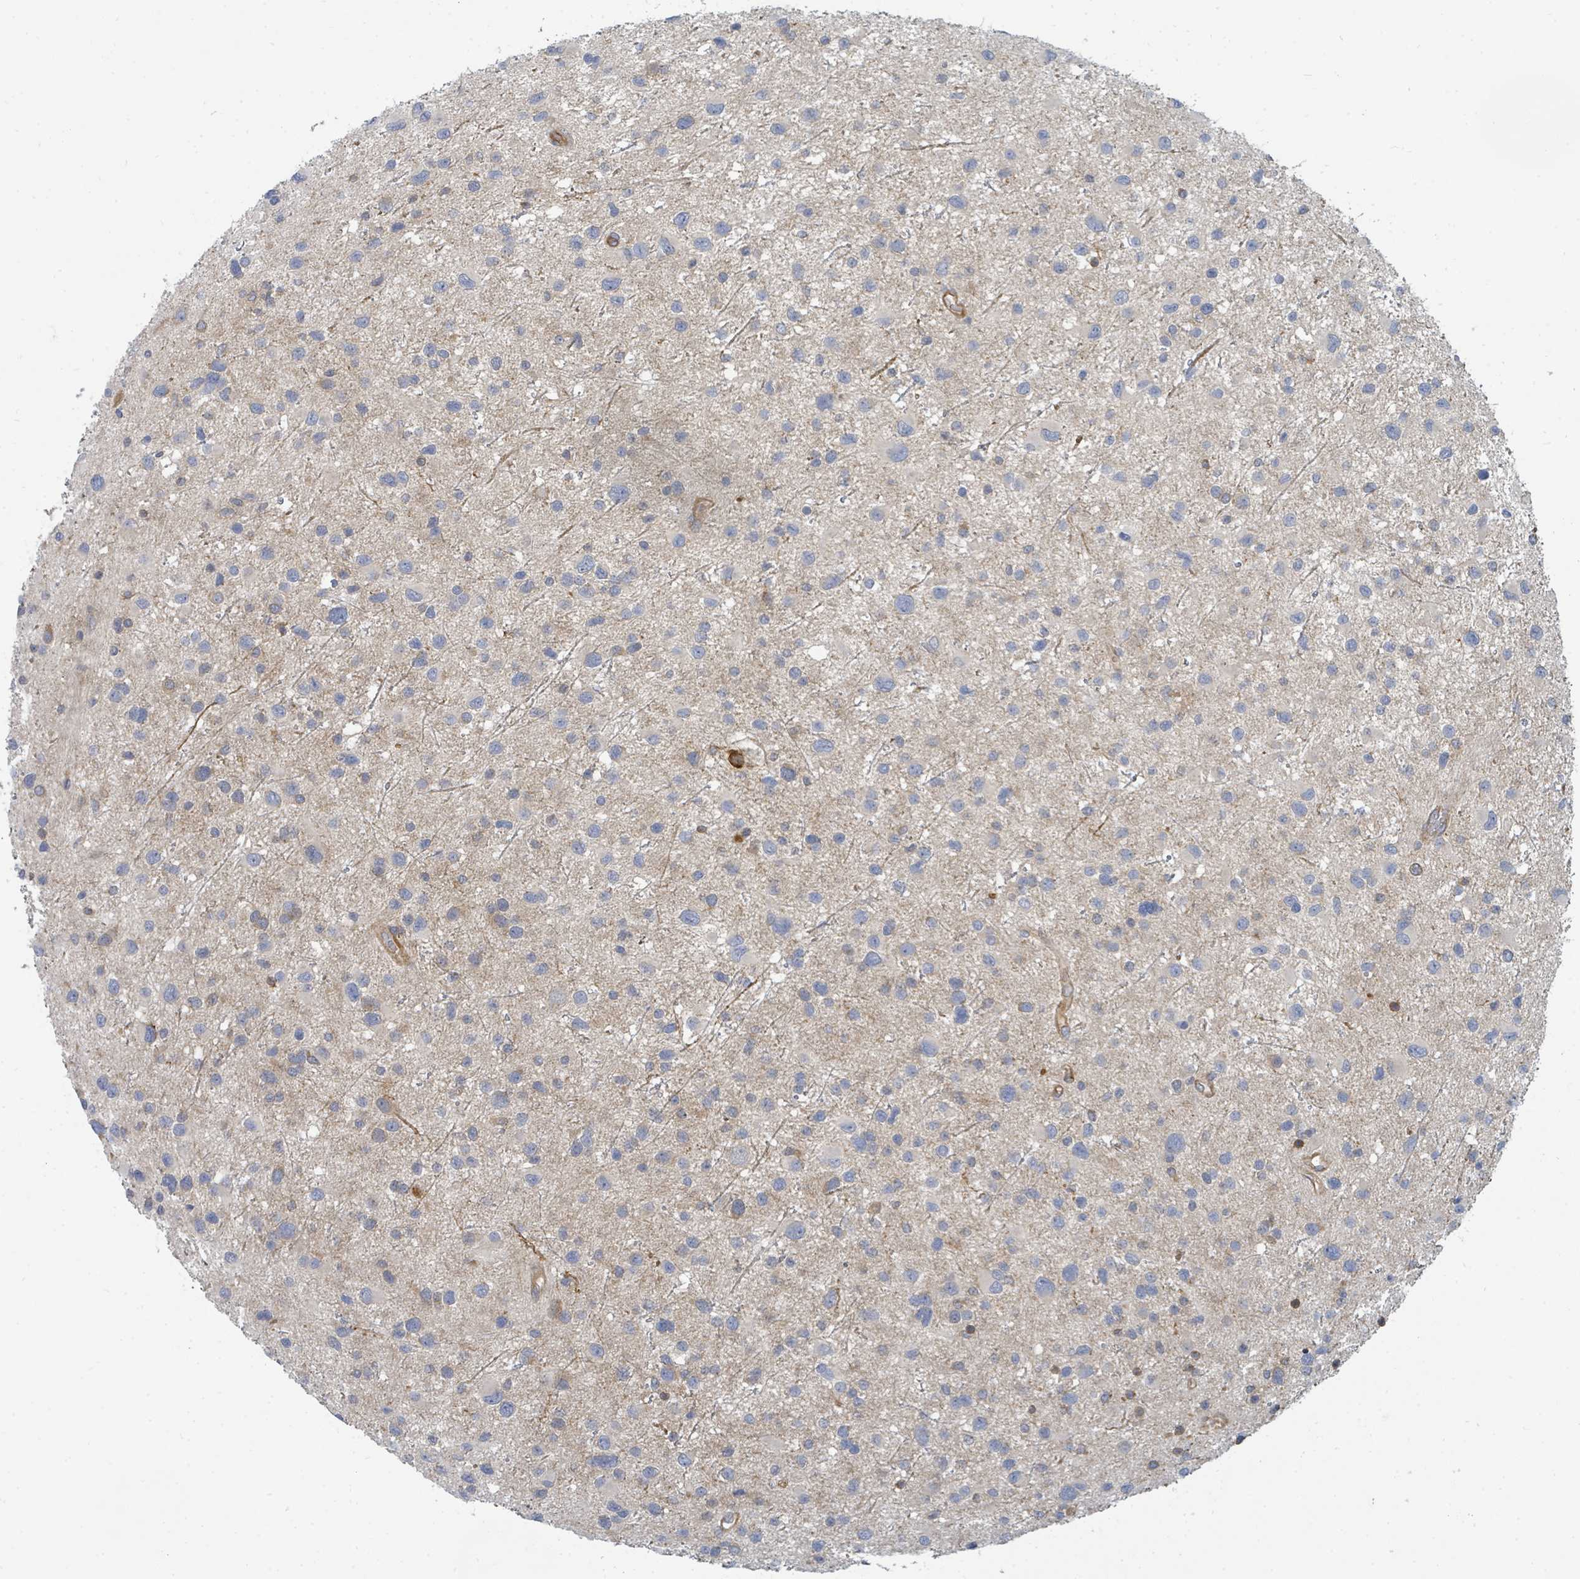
{"staining": {"intensity": "negative", "quantity": "none", "location": "none"}, "tissue": "glioma", "cell_type": "Tumor cells", "image_type": "cancer", "snomed": [{"axis": "morphology", "description": "Glioma, malignant, Low grade"}, {"axis": "topography", "description": "Brain"}], "caption": "Protein analysis of malignant glioma (low-grade) displays no significant positivity in tumor cells. Nuclei are stained in blue.", "gene": "BOLA2B", "patient": {"sex": "female", "age": 32}}